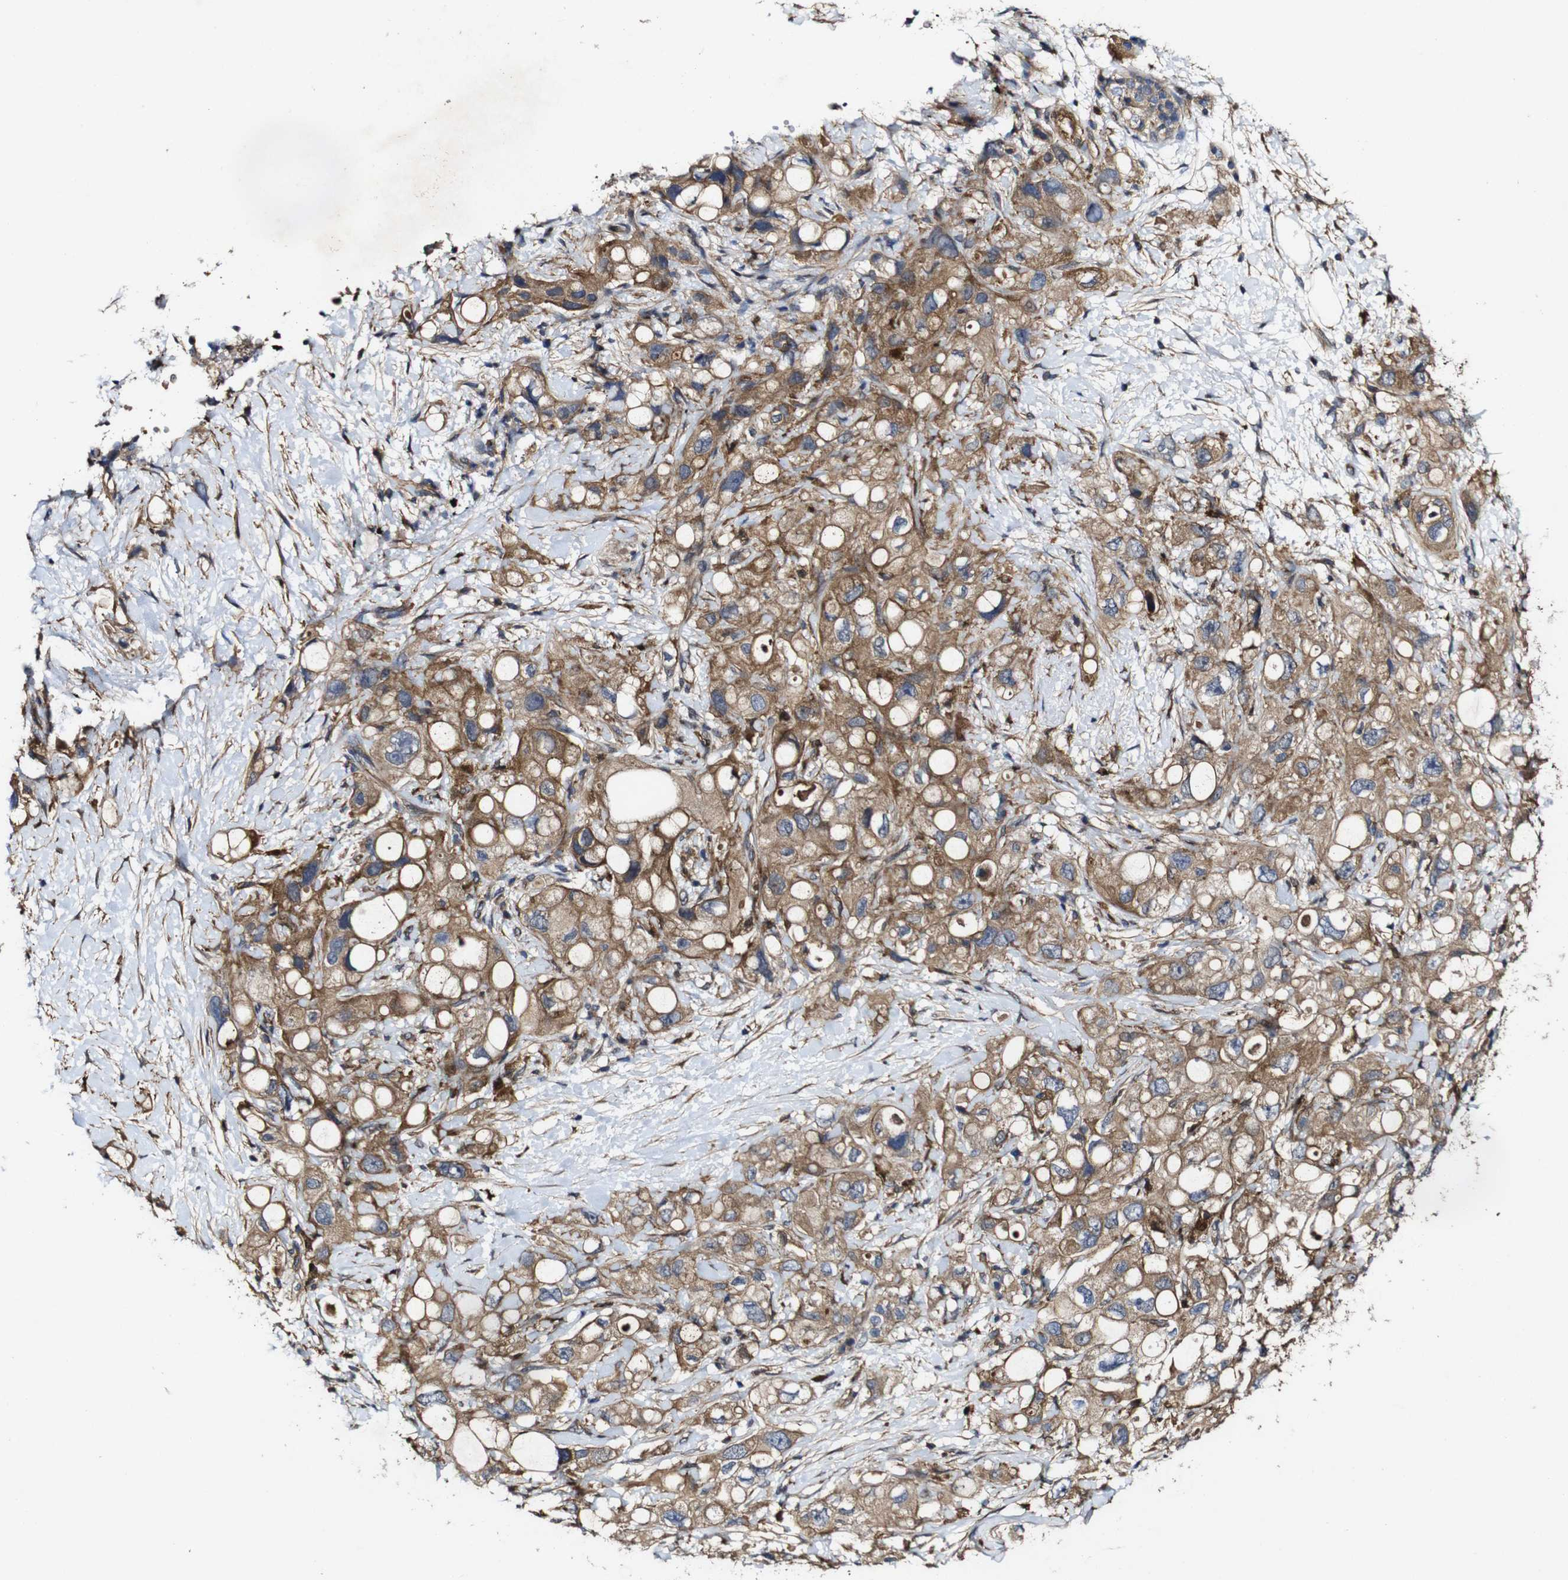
{"staining": {"intensity": "moderate", "quantity": ">75%", "location": "cytoplasmic/membranous"}, "tissue": "pancreatic cancer", "cell_type": "Tumor cells", "image_type": "cancer", "snomed": [{"axis": "morphology", "description": "Adenocarcinoma, NOS"}, {"axis": "topography", "description": "Pancreas"}], "caption": "Protein expression analysis of pancreatic cancer (adenocarcinoma) displays moderate cytoplasmic/membranous positivity in about >75% of tumor cells. The staining was performed using DAB (3,3'-diaminobenzidine), with brown indicating positive protein expression. Nuclei are stained blue with hematoxylin.", "gene": "GSDME", "patient": {"sex": "female", "age": 56}}